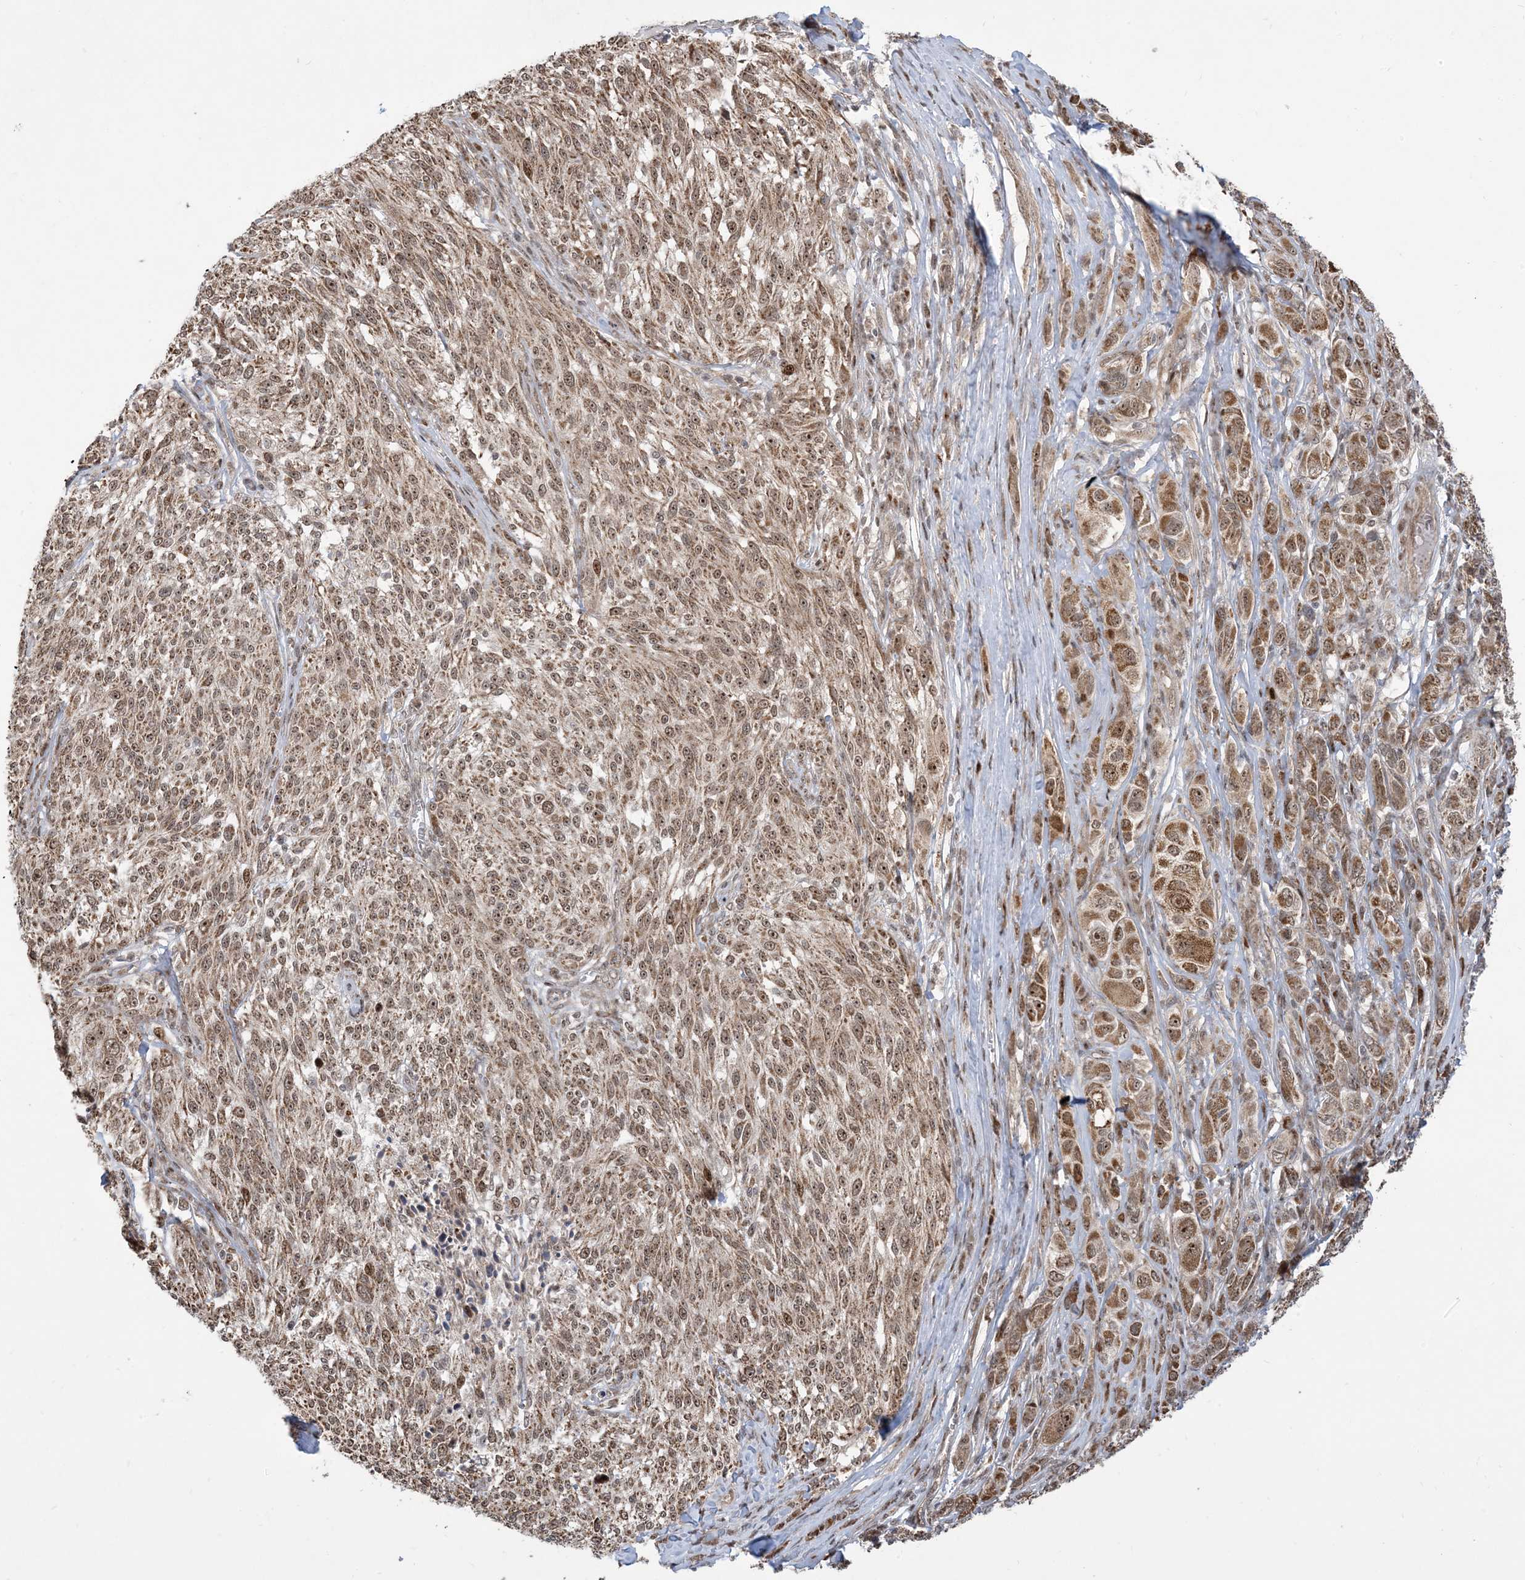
{"staining": {"intensity": "moderate", "quantity": ">75%", "location": "cytoplasmic/membranous,nuclear"}, "tissue": "melanoma", "cell_type": "Tumor cells", "image_type": "cancer", "snomed": [{"axis": "morphology", "description": "Malignant melanoma, NOS"}, {"axis": "topography", "description": "Skin of trunk"}], "caption": "The photomicrograph reveals immunohistochemical staining of malignant melanoma. There is moderate cytoplasmic/membranous and nuclear staining is appreciated in approximately >75% of tumor cells. The staining was performed using DAB (3,3'-diaminobenzidine), with brown indicating positive protein expression. Nuclei are stained blue with hematoxylin.", "gene": "FAM9B", "patient": {"sex": "male", "age": 71}}